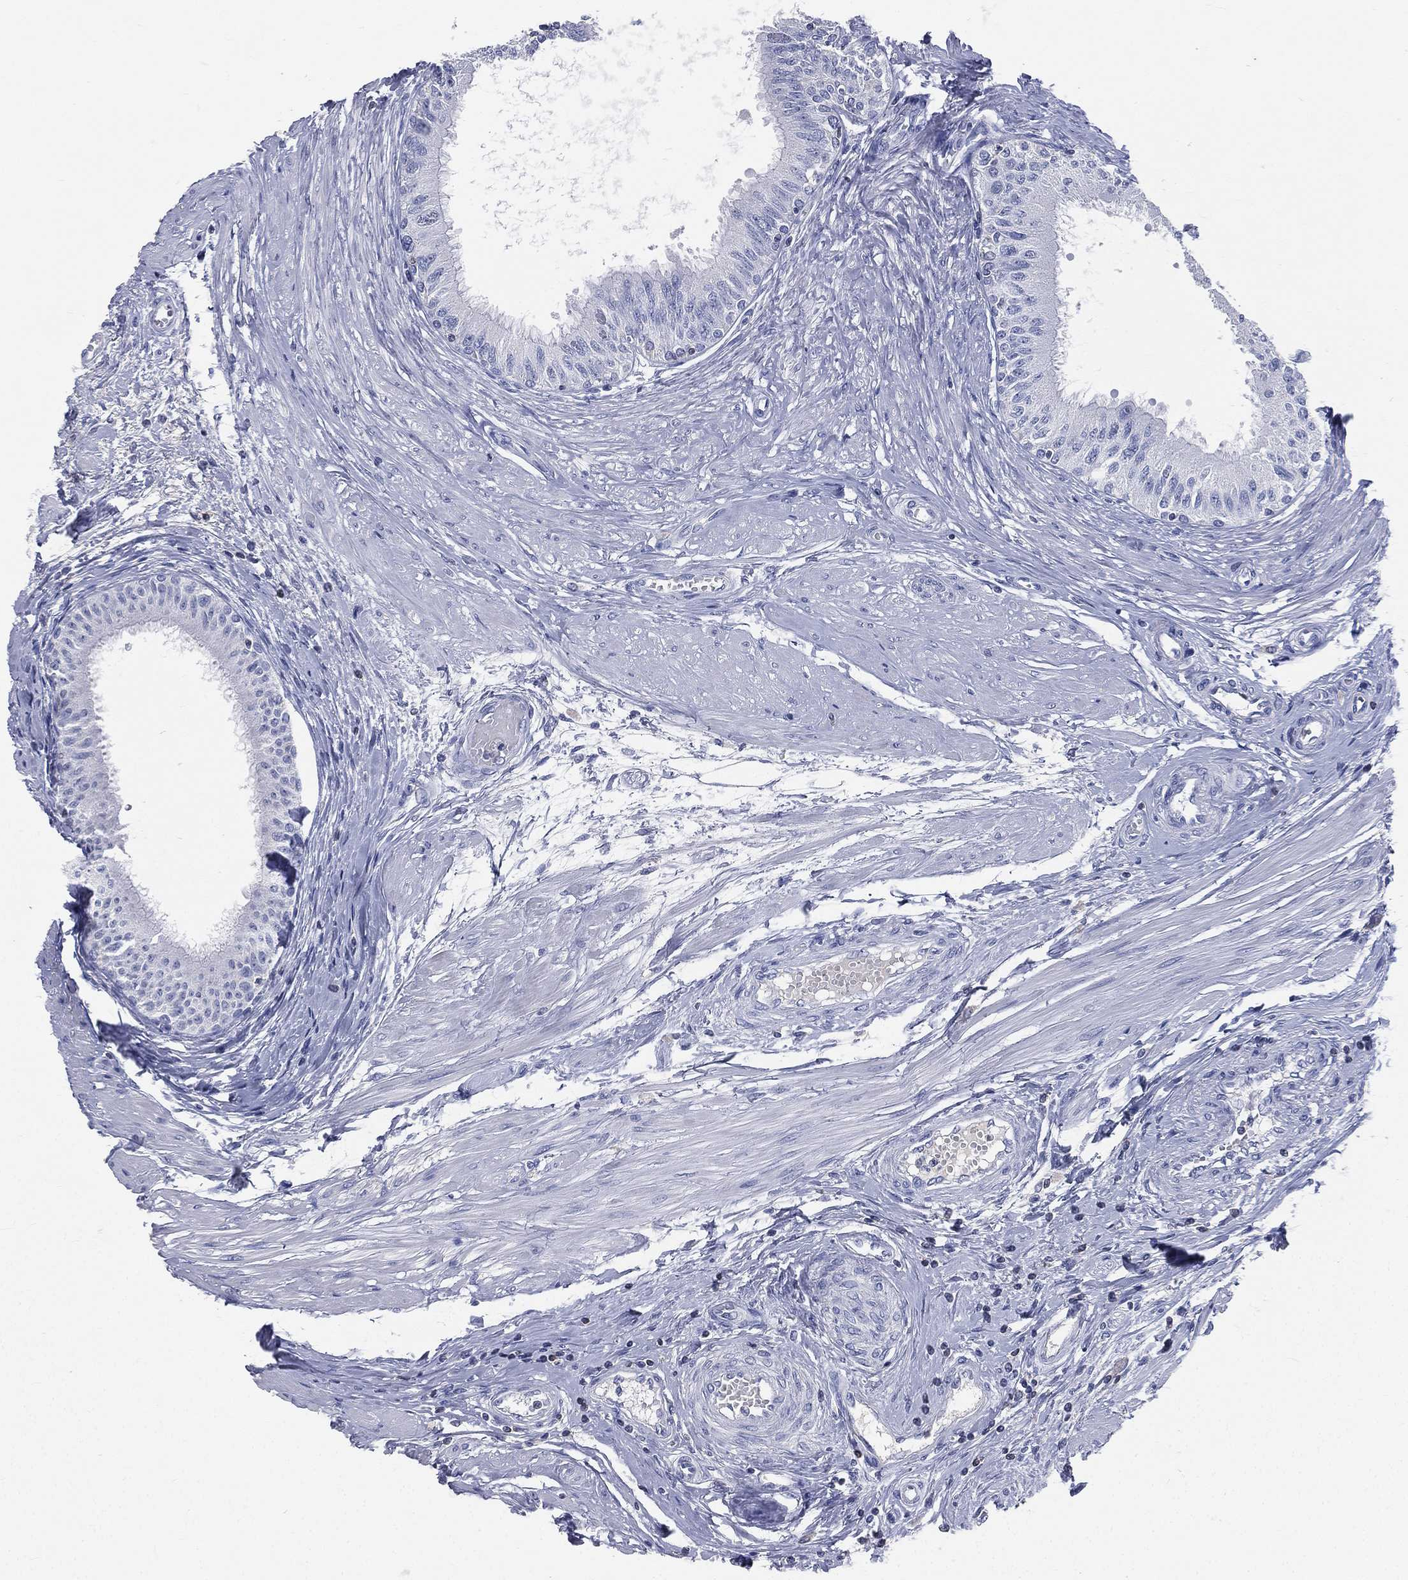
{"staining": {"intensity": "negative", "quantity": "none", "location": "none"}, "tissue": "epididymis", "cell_type": "Glandular cells", "image_type": "normal", "snomed": [{"axis": "morphology", "description": "Normal tissue, NOS"}, {"axis": "morphology", "description": "Seminoma, NOS"}, {"axis": "topography", "description": "Testis"}, {"axis": "topography", "description": "Epididymis"}], "caption": "Protein analysis of benign epididymis reveals no significant expression in glandular cells. Brightfield microscopy of IHC stained with DAB (3,3'-diaminobenzidine) (brown) and hematoxylin (blue), captured at high magnification.", "gene": "CD3D", "patient": {"sex": "male", "age": 61}}